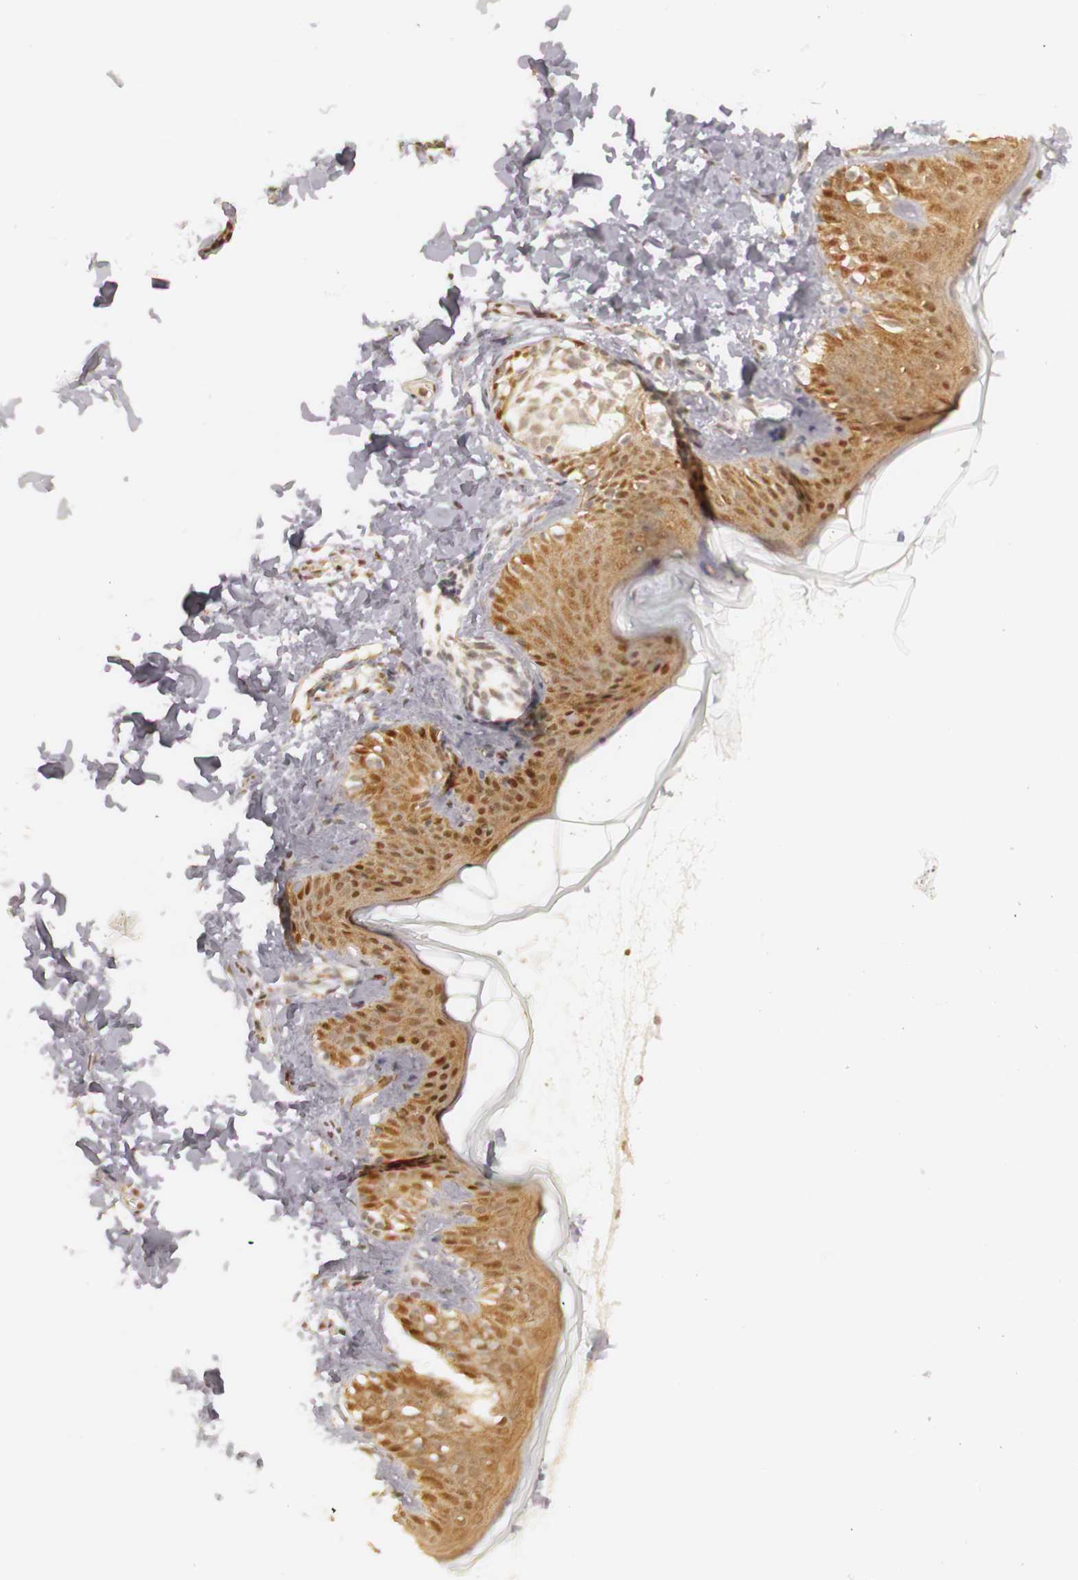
{"staining": {"intensity": "weak", "quantity": ">75%", "location": "nuclear"}, "tissue": "skin", "cell_type": "Fibroblasts", "image_type": "normal", "snomed": [{"axis": "morphology", "description": "Normal tissue, NOS"}, {"axis": "topography", "description": "Skin"}], "caption": "IHC of unremarkable human skin reveals low levels of weak nuclear staining in about >75% of fibroblasts.", "gene": "PLEKHA1", "patient": {"sex": "female", "age": 4}}